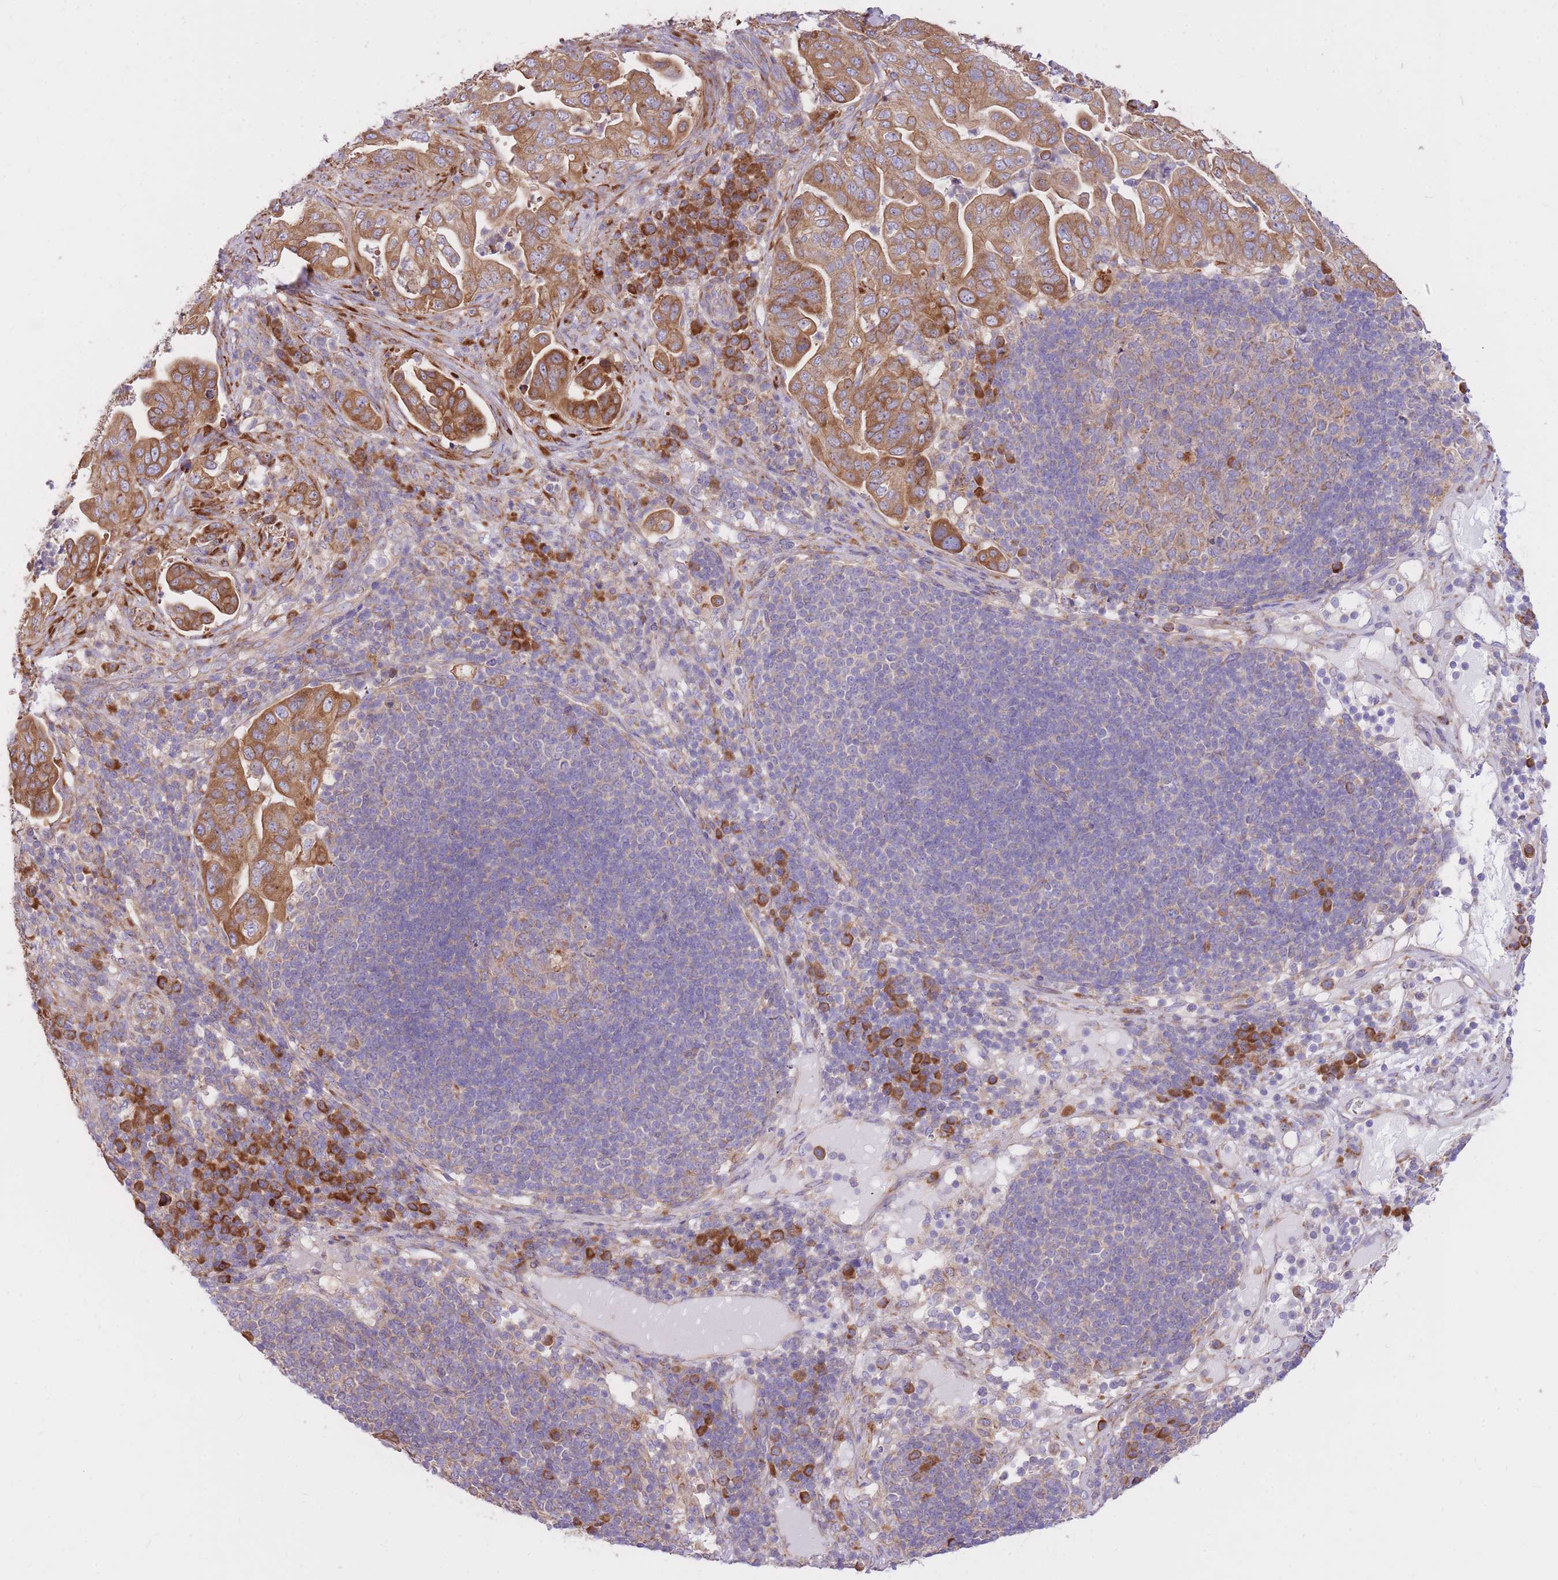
{"staining": {"intensity": "moderate", "quantity": ">75%", "location": "cytoplasmic/membranous"}, "tissue": "pancreatic cancer", "cell_type": "Tumor cells", "image_type": "cancer", "snomed": [{"axis": "morphology", "description": "Adenocarcinoma, NOS"}, {"axis": "topography", "description": "Pancreas"}], "caption": "Adenocarcinoma (pancreatic) stained with DAB (3,3'-diaminobenzidine) immunohistochemistry shows medium levels of moderate cytoplasmic/membranous positivity in about >75% of tumor cells.", "gene": "GBP7", "patient": {"sex": "female", "age": 63}}